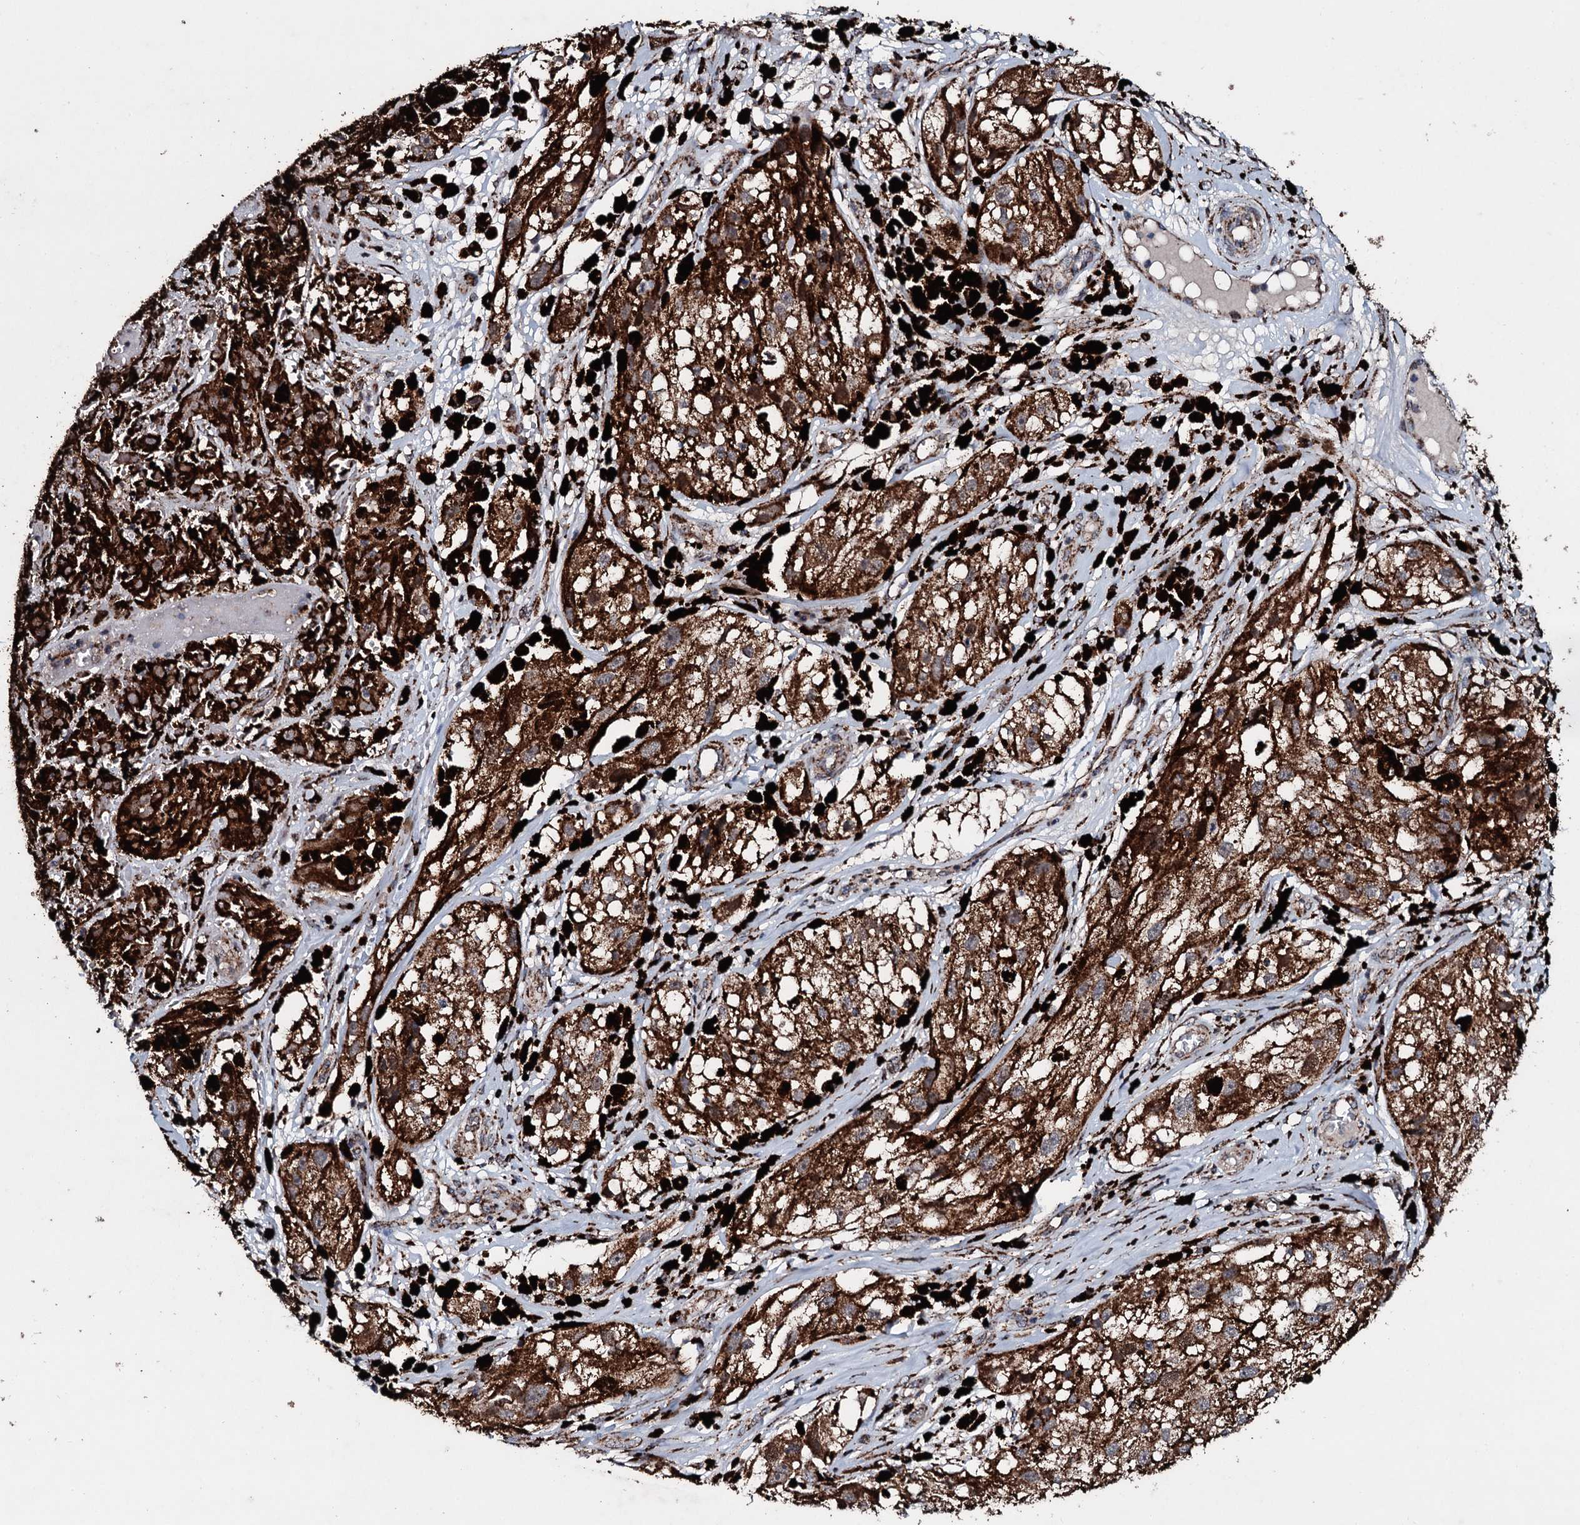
{"staining": {"intensity": "strong", "quantity": ">75%", "location": "cytoplasmic/membranous"}, "tissue": "melanoma", "cell_type": "Tumor cells", "image_type": "cancer", "snomed": [{"axis": "morphology", "description": "Malignant melanoma, NOS"}, {"axis": "topography", "description": "Skin"}], "caption": "Tumor cells demonstrate strong cytoplasmic/membranous staining in about >75% of cells in melanoma.", "gene": "DYNC2I2", "patient": {"sex": "male", "age": 88}}